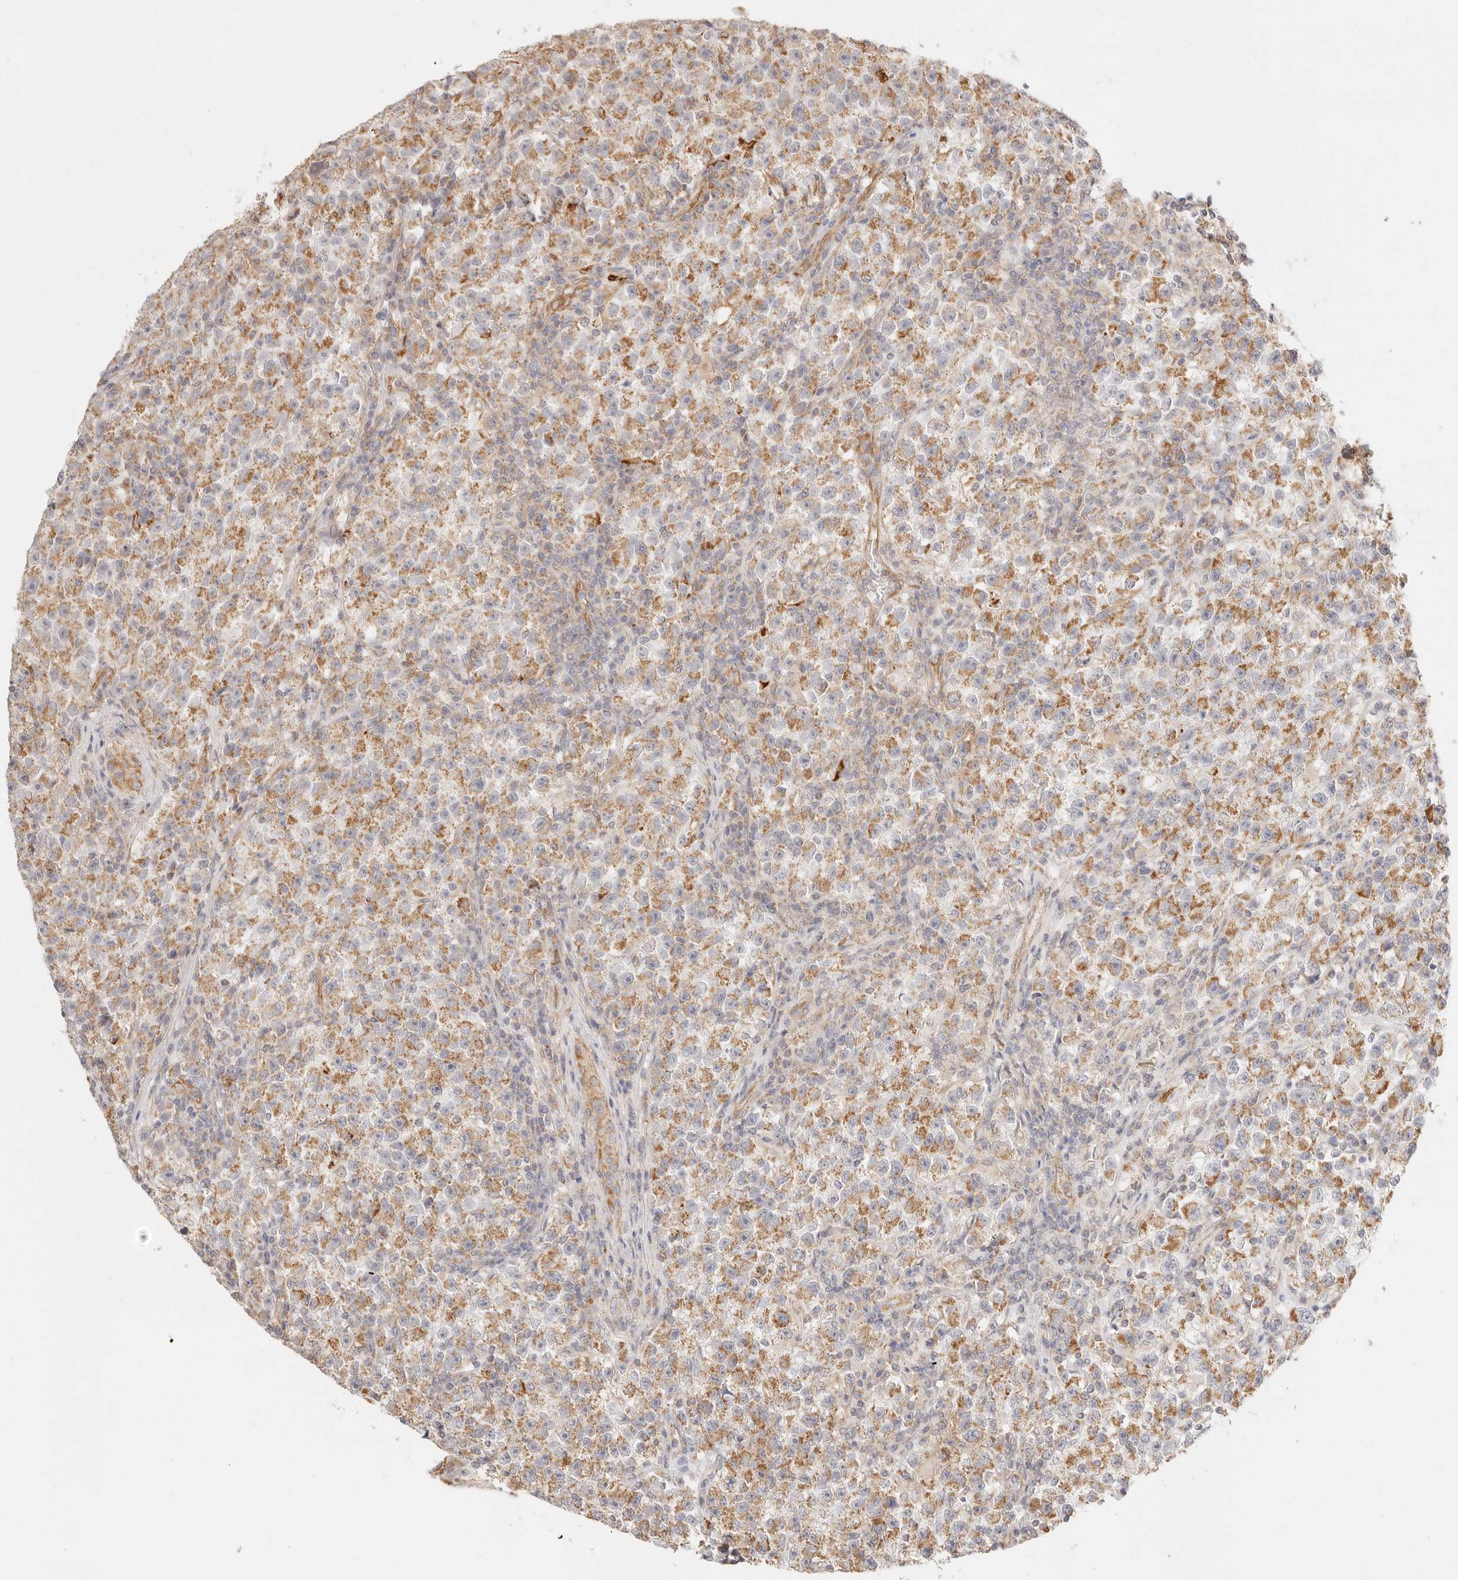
{"staining": {"intensity": "moderate", "quantity": ">75%", "location": "cytoplasmic/membranous"}, "tissue": "testis cancer", "cell_type": "Tumor cells", "image_type": "cancer", "snomed": [{"axis": "morphology", "description": "Seminoma, NOS"}, {"axis": "topography", "description": "Testis"}], "caption": "Moderate cytoplasmic/membranous protein positivity is appreciated in about >75% of tumor cells in testis cancer.", "gene": "ZC3H11A", "patient": {"sex": "male", "age": 22}}